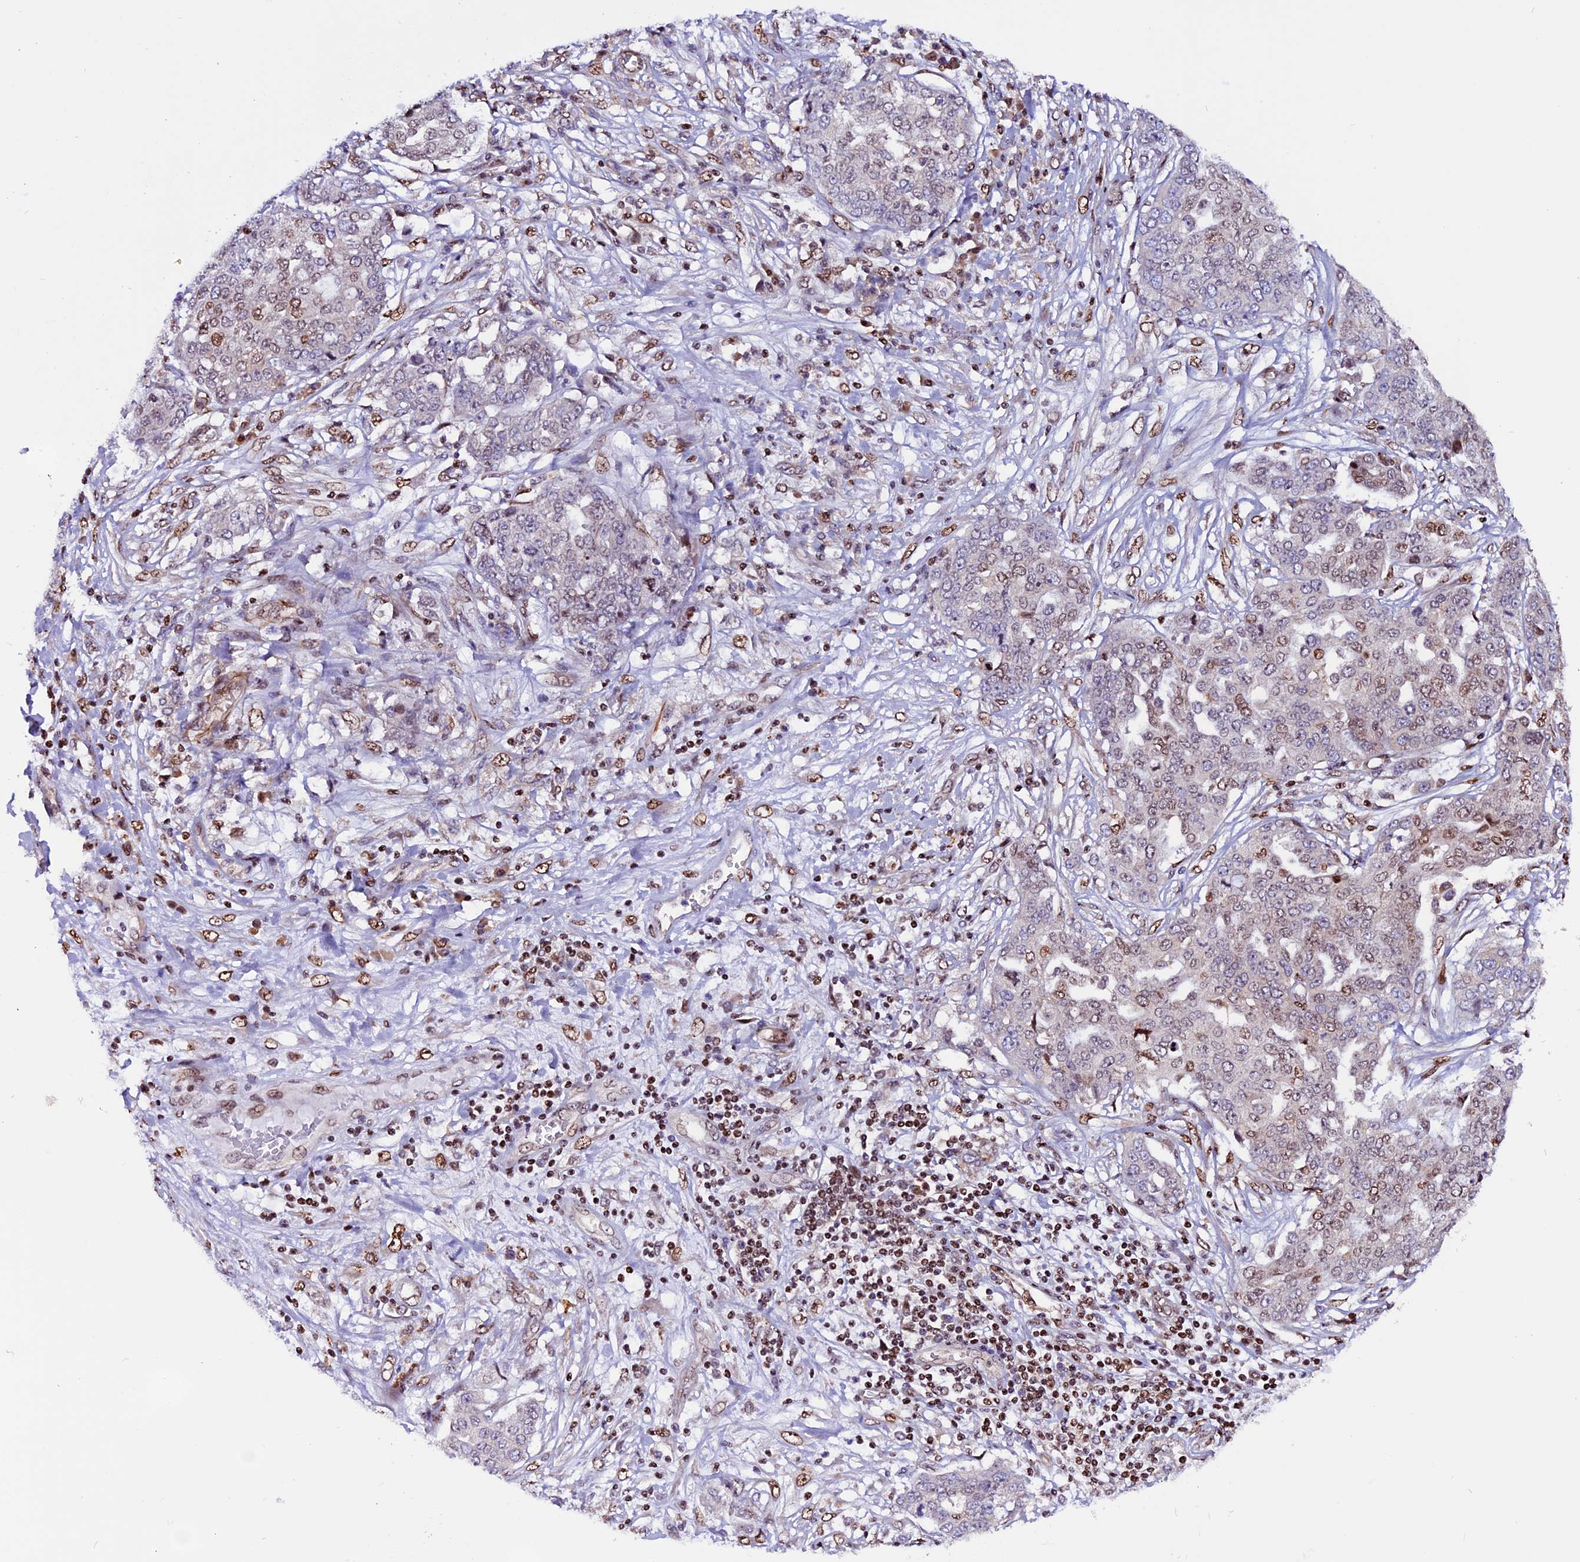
{"staining": {"intensity": "moderate", "quantity": "<25%", "location": "nuclear"}, "tissue": "ovarian cancer", "cell_type": "Tumor cells", "image_type": "cancer", "snomed": [{"axis": "morphology", "description": "Cystadenocarcinoma, serous, NOS"}, {"axis": "topography", "description": "Soft tissue"}, {"axis": "topography", "description": "Ovary"}], "caption": "A high-resolution image shows immunohistochemistry staining of serous cystadenocarcinoma (ovarian), which exhibits moderate nuclear staining in about <25% of tumor cells. (IHC, brightfield microscopy, high magnification).", "gene": "RINL", "patient": {"sex": "female", "age": 57}}